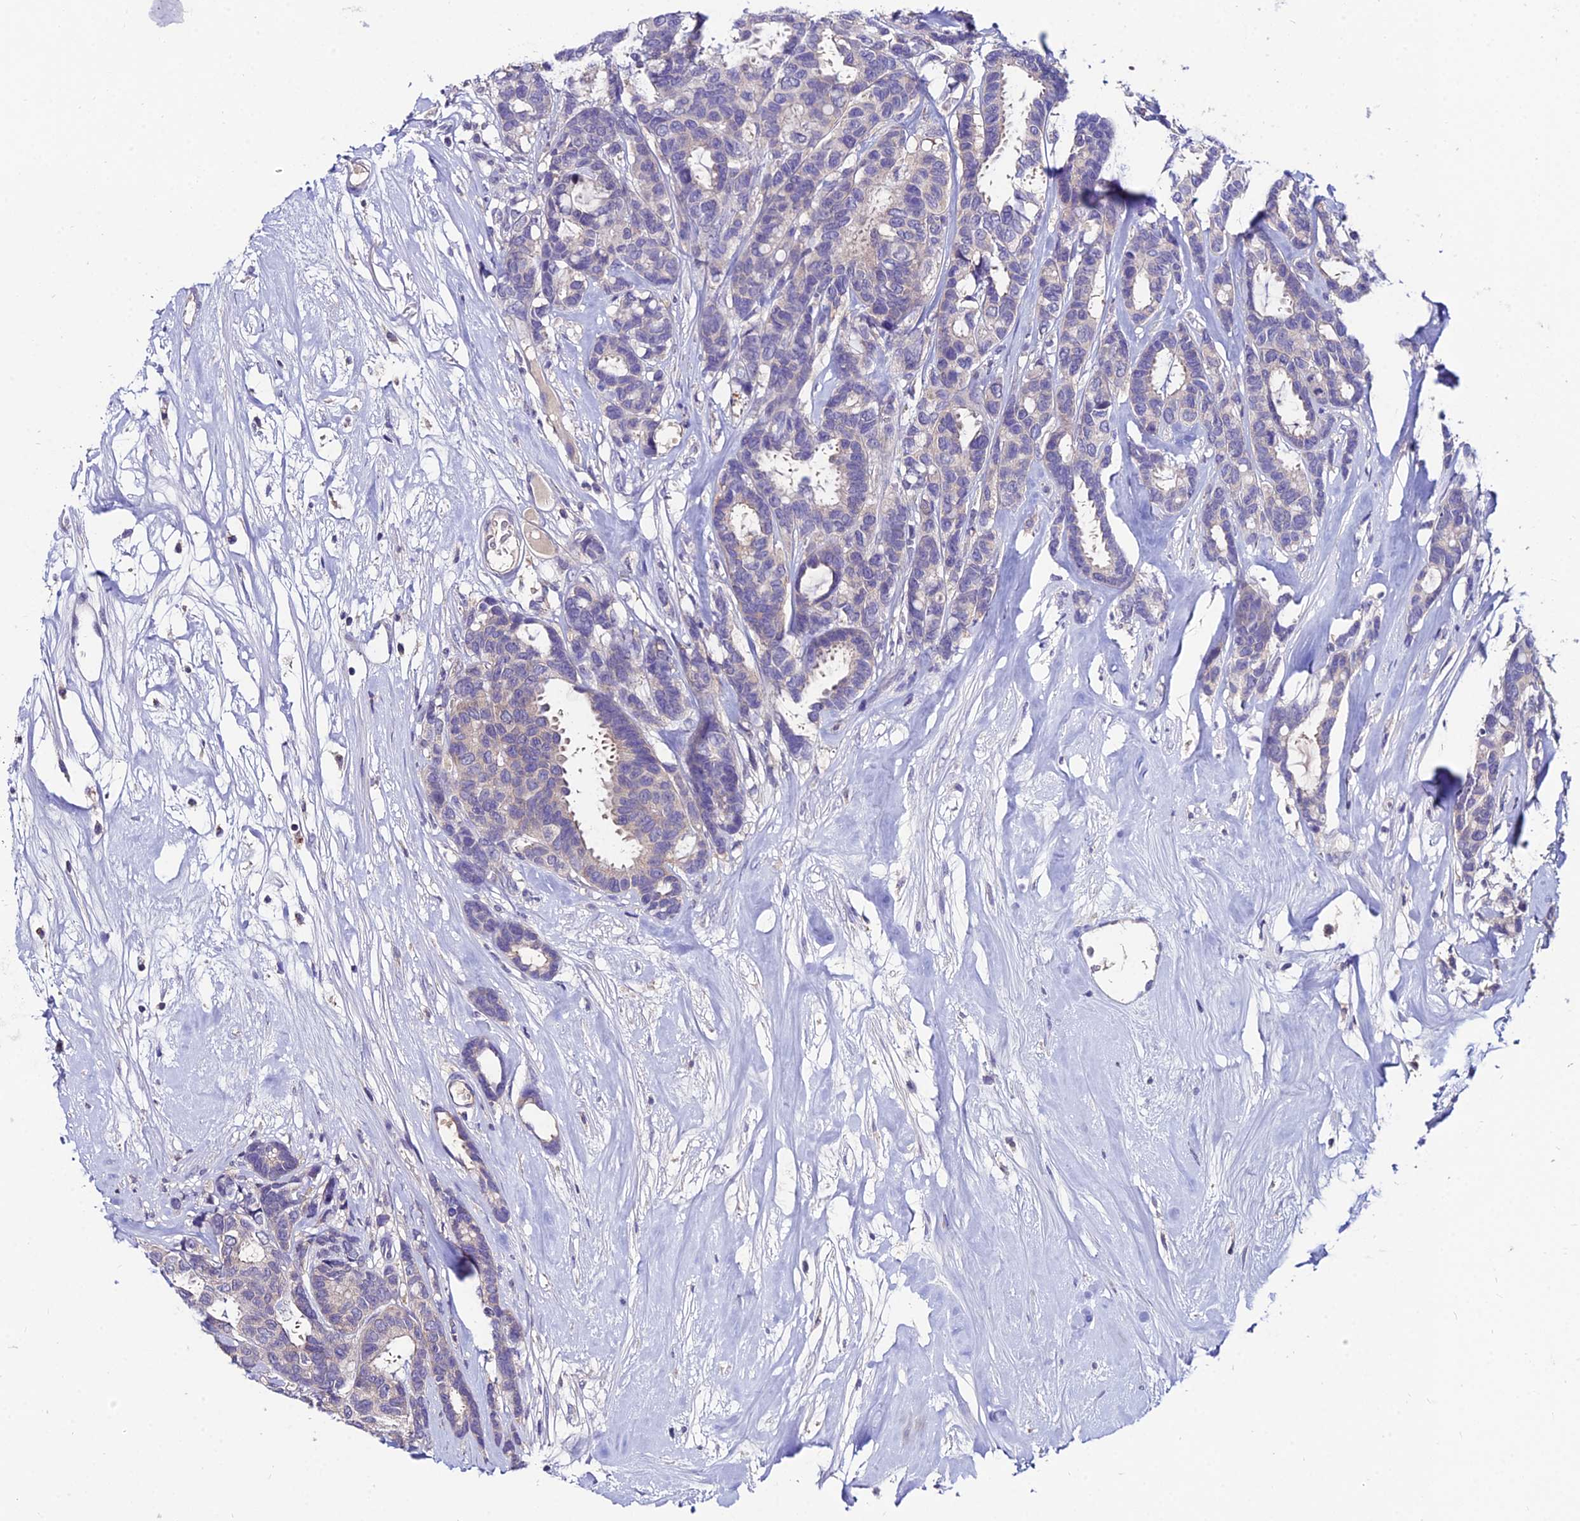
{"staining": {"intensity": "weak", "quantity": "<25%", "location": "cytoplasmic/membranous"}, "tissue": "breast cancer", "cell_type": "Tumor cells", "image_type": "cancer", "snomed": [{"axis": "morphology", "description": "Duct carcinoma"}, {"axis": "topography", "description": "Breast"}], "caption": "DAB (3,3'-diaminobenzidine) immunohistochemical staining of human breast cancer exhibits no significant staining in tumor cells.", "gene": "LGALS7", "patient": {"sex": "female", "age": 87}}